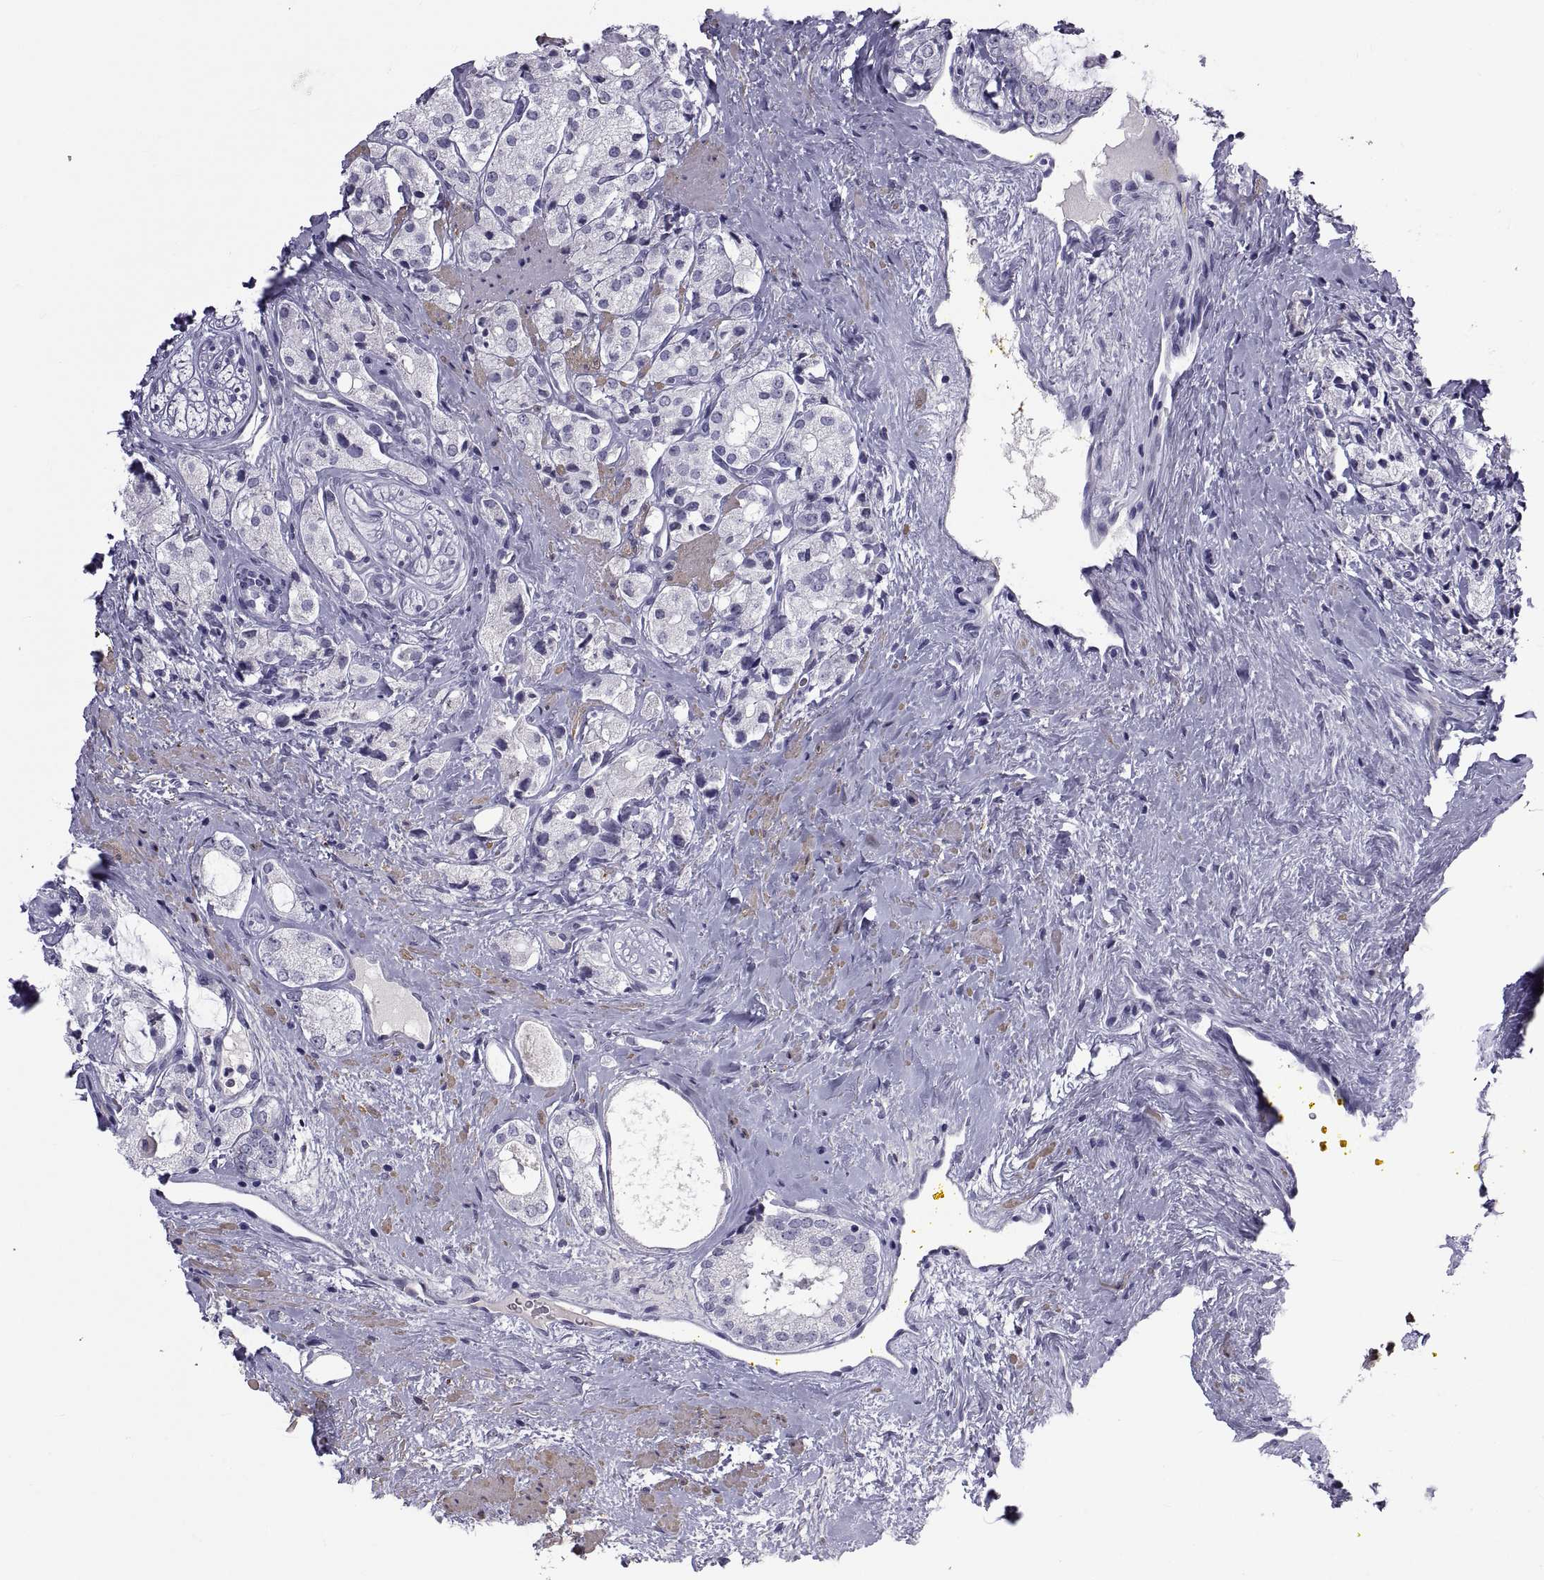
{"staining": {"intensity": "negative", "quantity": "none", "location": "none"}, "tissue": "prostate cancer", "cell_type": "Tumor cells", "image_type": "cancer", "snomed": [{"axis": "morphology", "description": "Adenocarcinoma, NOS"}, {"axis": "topography", "description": "Prostate"}], "caption": "High power microscopy micrograph of an IHC photomicrograph of adenocarcinoma (prostate), revealing no significant positivity in tumor cells.", "gene": "MAGEB1", "patient": {"sex": "male", "age": 66}}